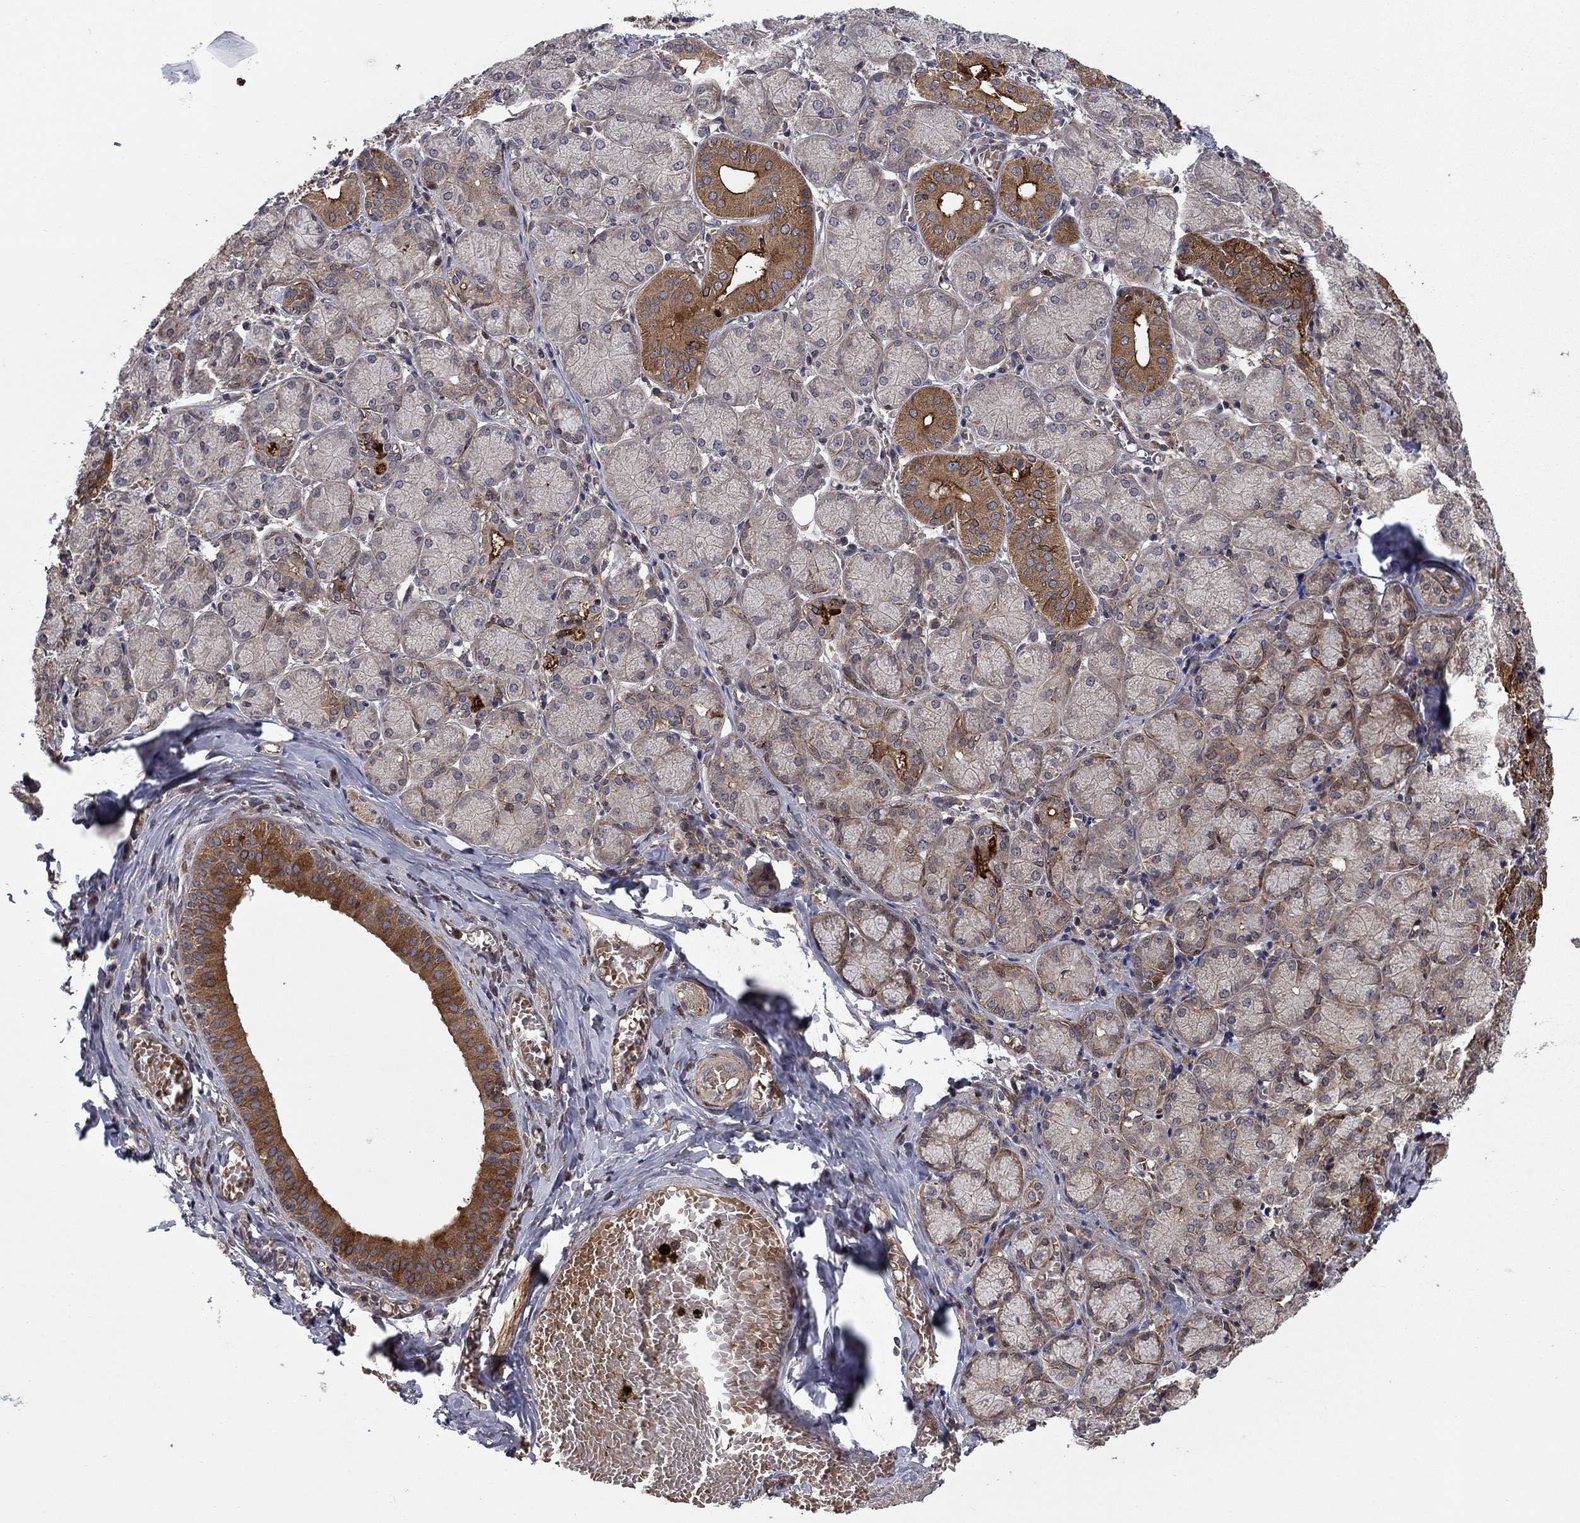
{"staining": {"intensity": "strong", "quantity": "25%-75%", "location": "cytoplasmic/membranous"}, "tissue": "salivary gland", "cell_type": "Glandular cells", "image_type": "normal", "snomed": [{"axis": "morphology", "description": "Normal tissue, NOS"}, {"axis": "topography", "description": "Salivary gland"}, {"axis": "topography", "description": "Peripheral nerve tissue"}], "caption": "Approximately 25%-75% of glandular cells in unremarkable human salivary gland reveal strong cytoplasmic/membranous protein staining as visualized by brown immunohistochemical staining.", "gene": "HDAC4", "patient": {"sex": "female", "age": 24}}